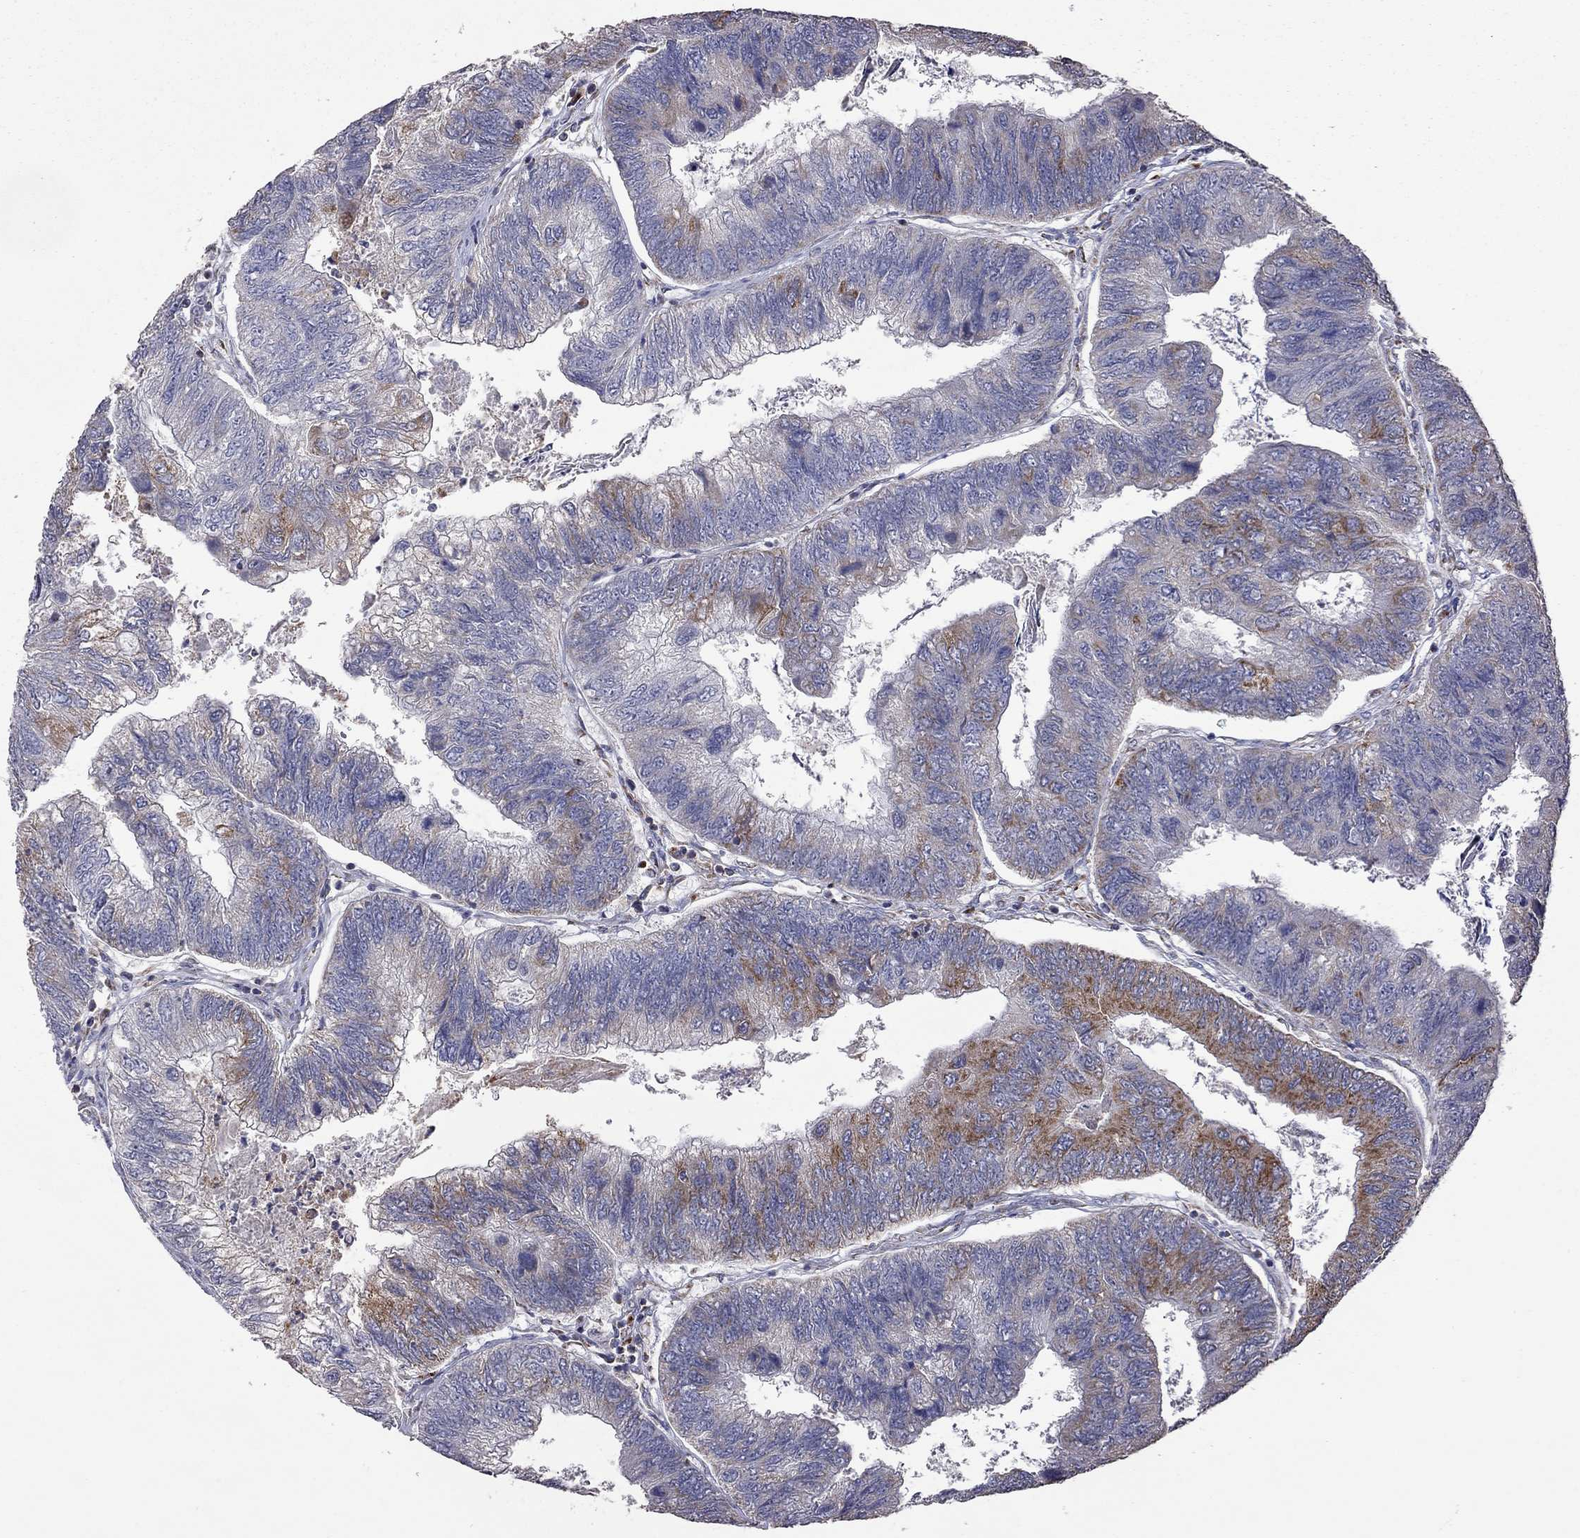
{"staining": {"intensity": "strong", "quantity": "<25%", "location": "cytoplasmic/membranous"}, "tissue": "colorectal cancer", "cell_type": "Tumor cells", "image_type": "cancer", "snomed": [{"axis": "morphology", "description": "Adenocarcinoma, NOS"}, {"axis": "topography", "description": "Colon"}], "caption": "A brown stain labels strong cytoplasmic/membranous staining of a protein in adenocarcinoma (colorectal) tumor cells.", "gene": "NDUFB1", "patient": {"sex": "female", "age": 67}}